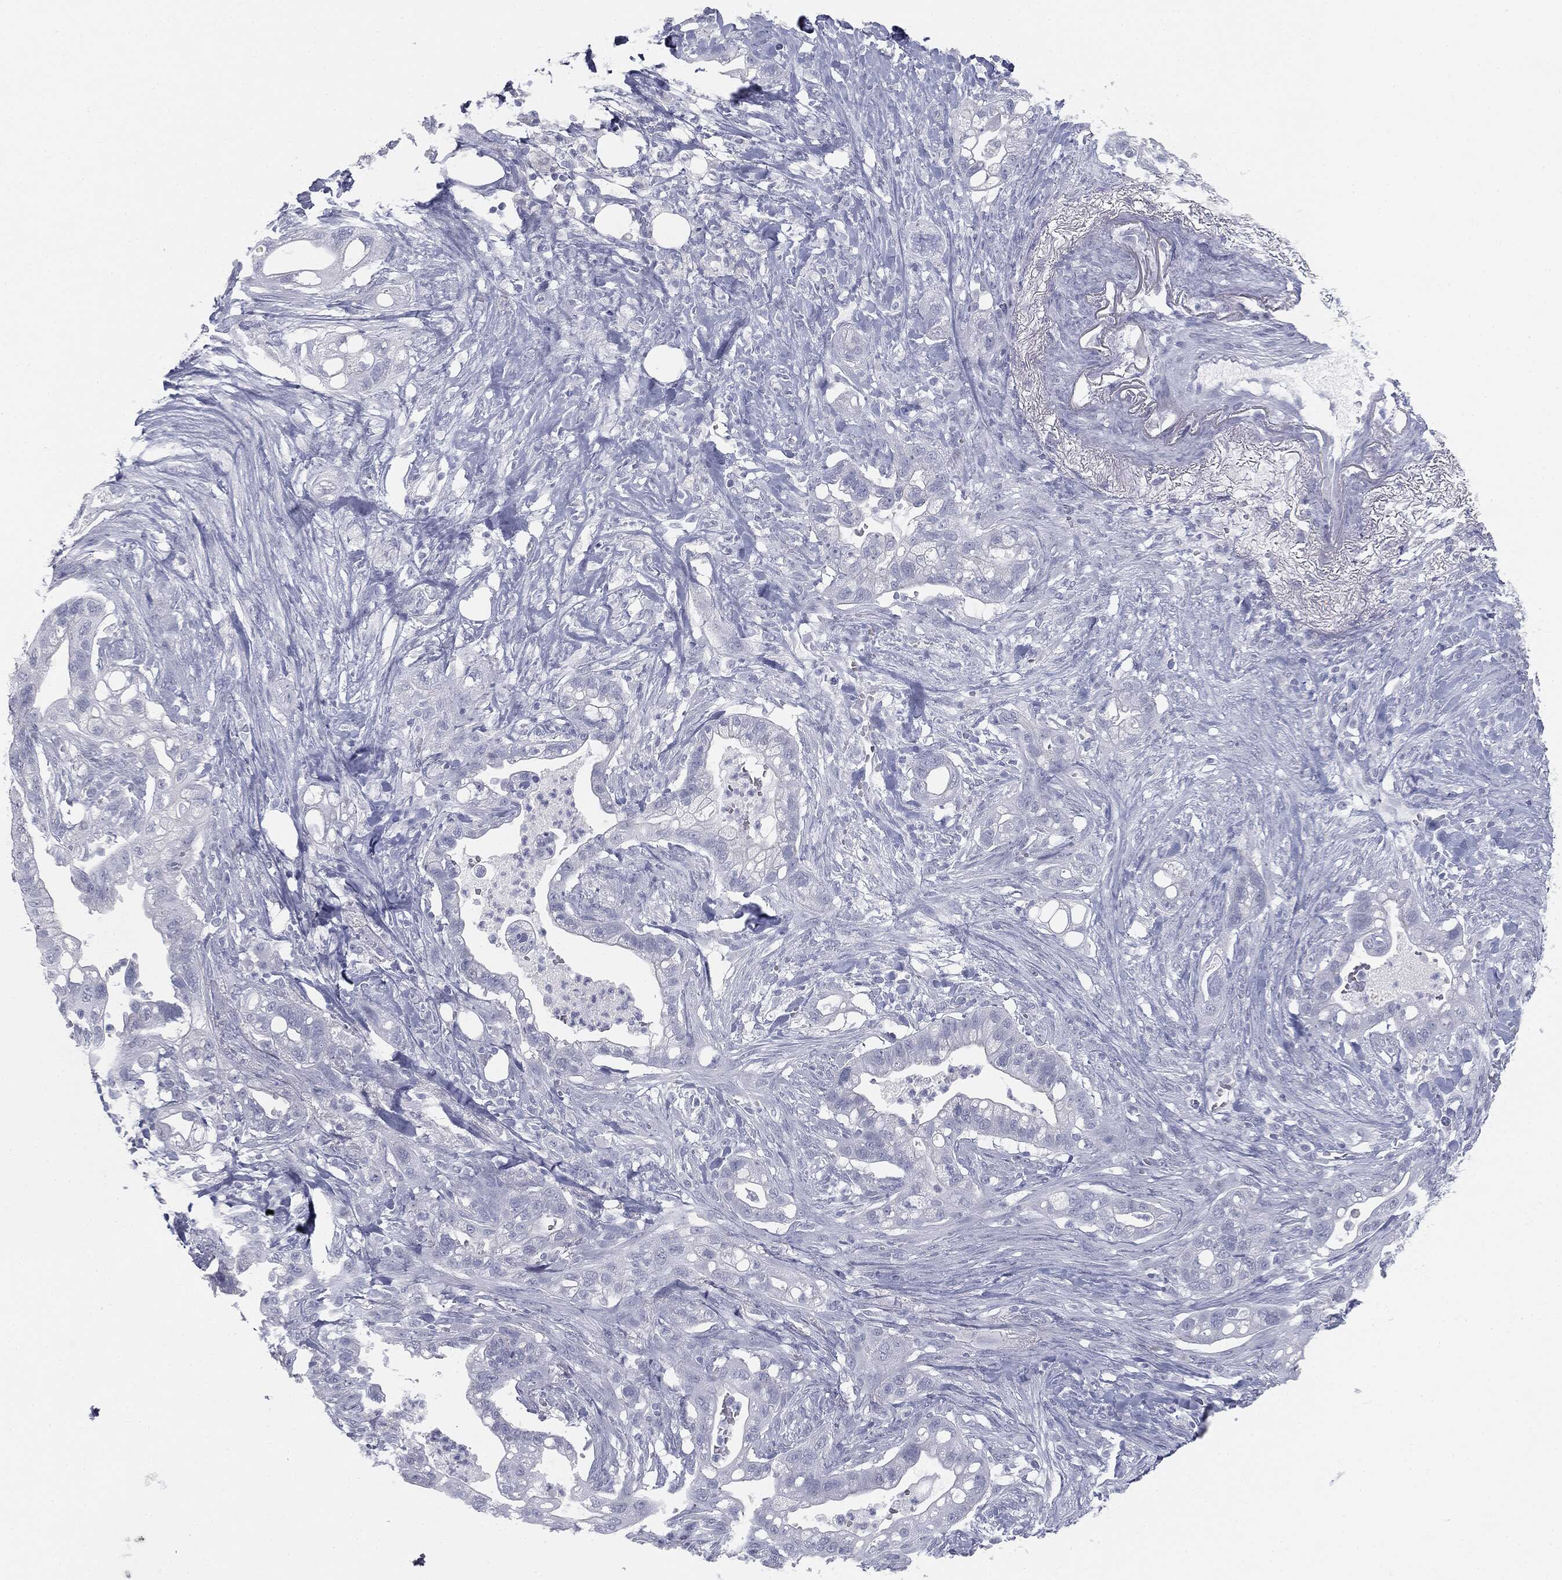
{"staining": {"intensity": "negative", "quantity": "none", "location": "none"}, "tissue": "pancreatic cancer", "cell_type": "Tumor cells", "image_type": "cancer", "snomed": [{"axis": "morphology", "description": "Adenocarcinoma, NOS"}, {"axis": "topography", "description": "Pancreas"}], "caption": "DAB immunohistochemical staining of human pancreatic adenocarcinoma displays no significant staining in tumor cells.", "gene": "TPO", "patient": {"sex": "male", "age": 44}}